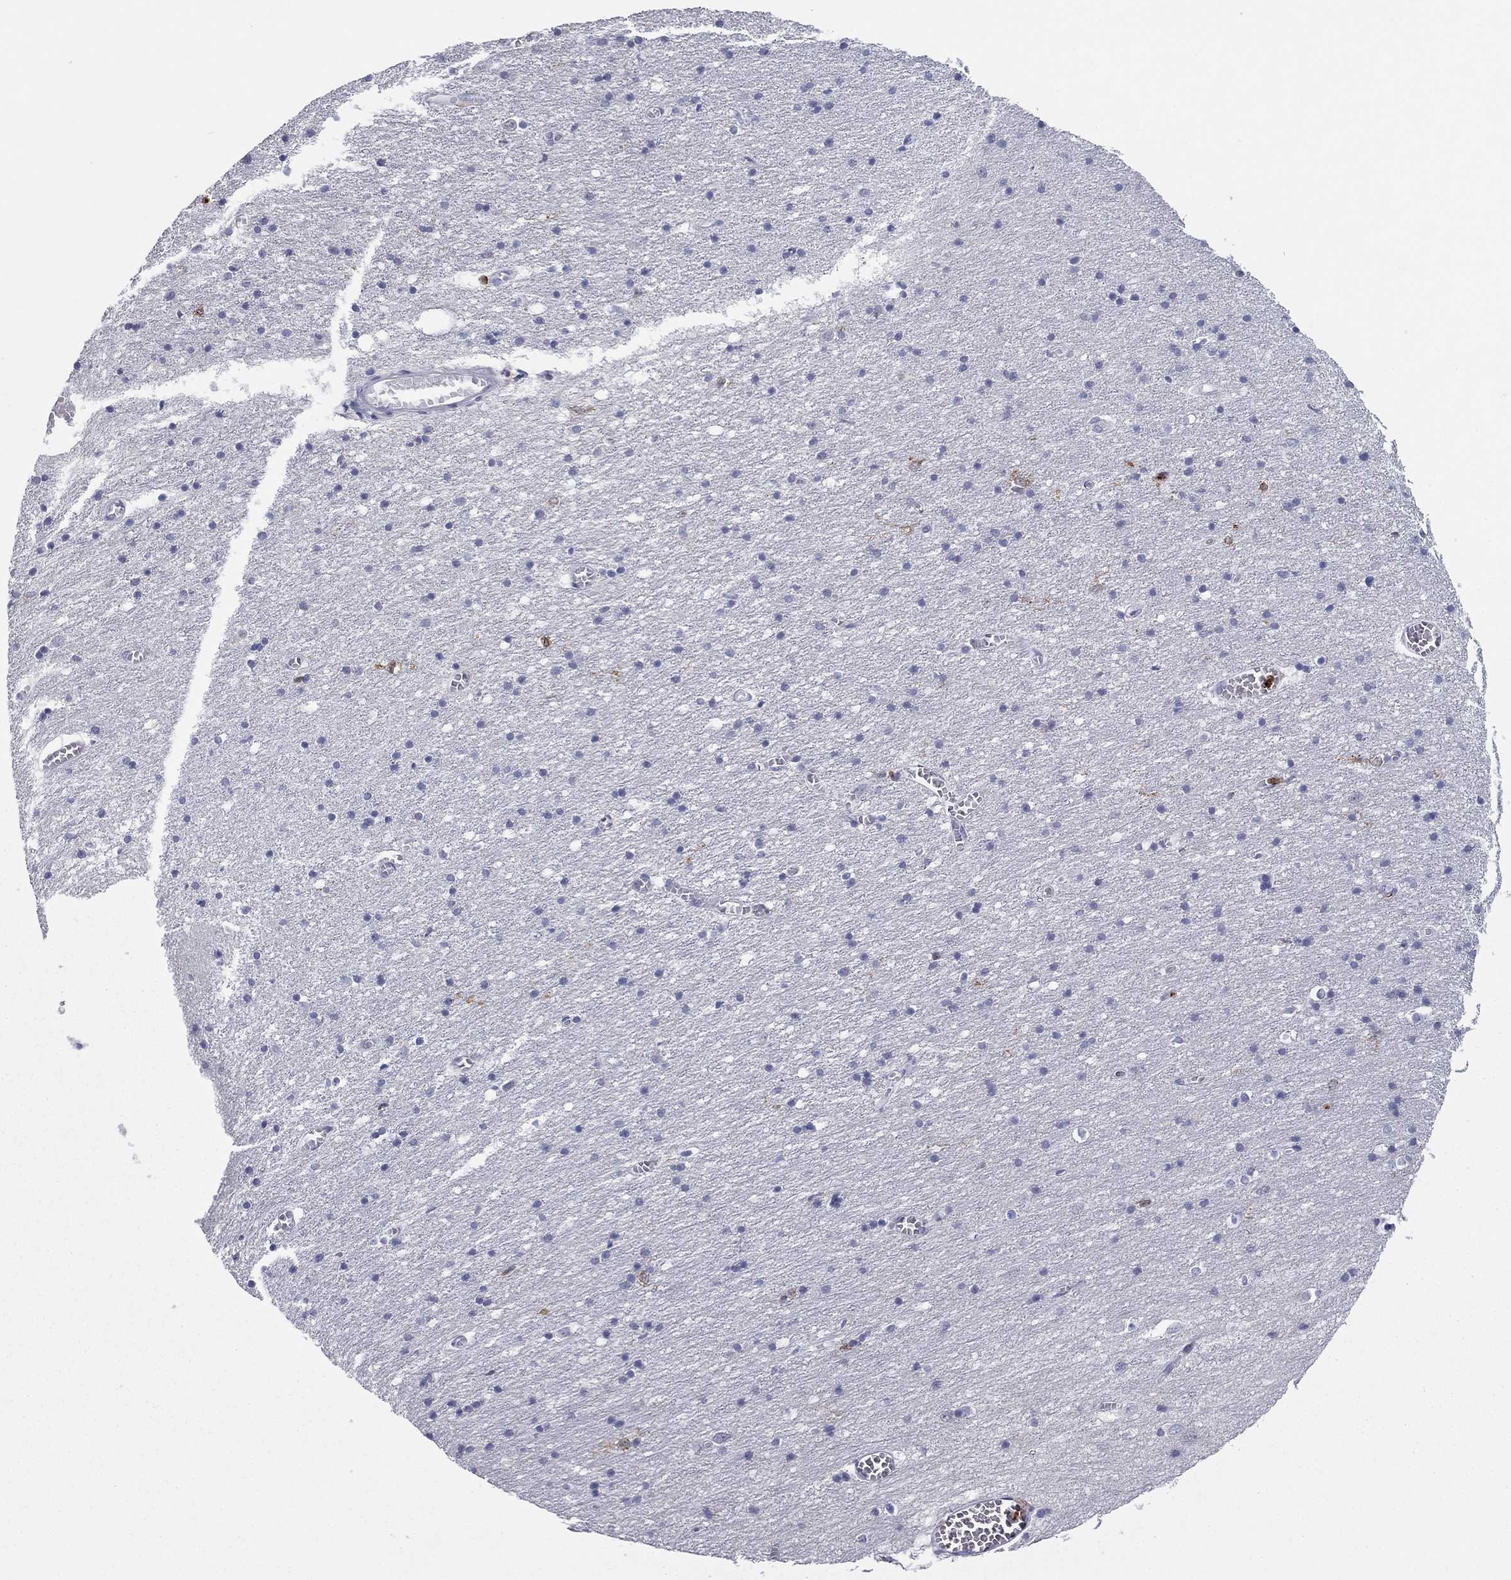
{"staining": {"intensity": "negative", "quantity": "none", "location": "none"}, "tissue": "cerebral cortex", "cell_type": "Endothelial cells", "image_type": "normal", "snomed": [{"axis": "morphology", "description": "Normal tissue, NOS"}, {"axis": "topography", "description": "Cerebral cortex"}], "caption": "DAB (3,3'-diaminobenzidine) immunohistochemical staining of unremarkable cerebral cortex exhibits no significant expression in endothelial cells. Brightfield microscopy of immunohistochemistry stained with DAB (3,3'-diaminobenzidine) (brown) and hematoxylin (blue), captured at high magnification.", "gene": "ARHGAP27", "patient": {"sex": "male", "age": 70}}